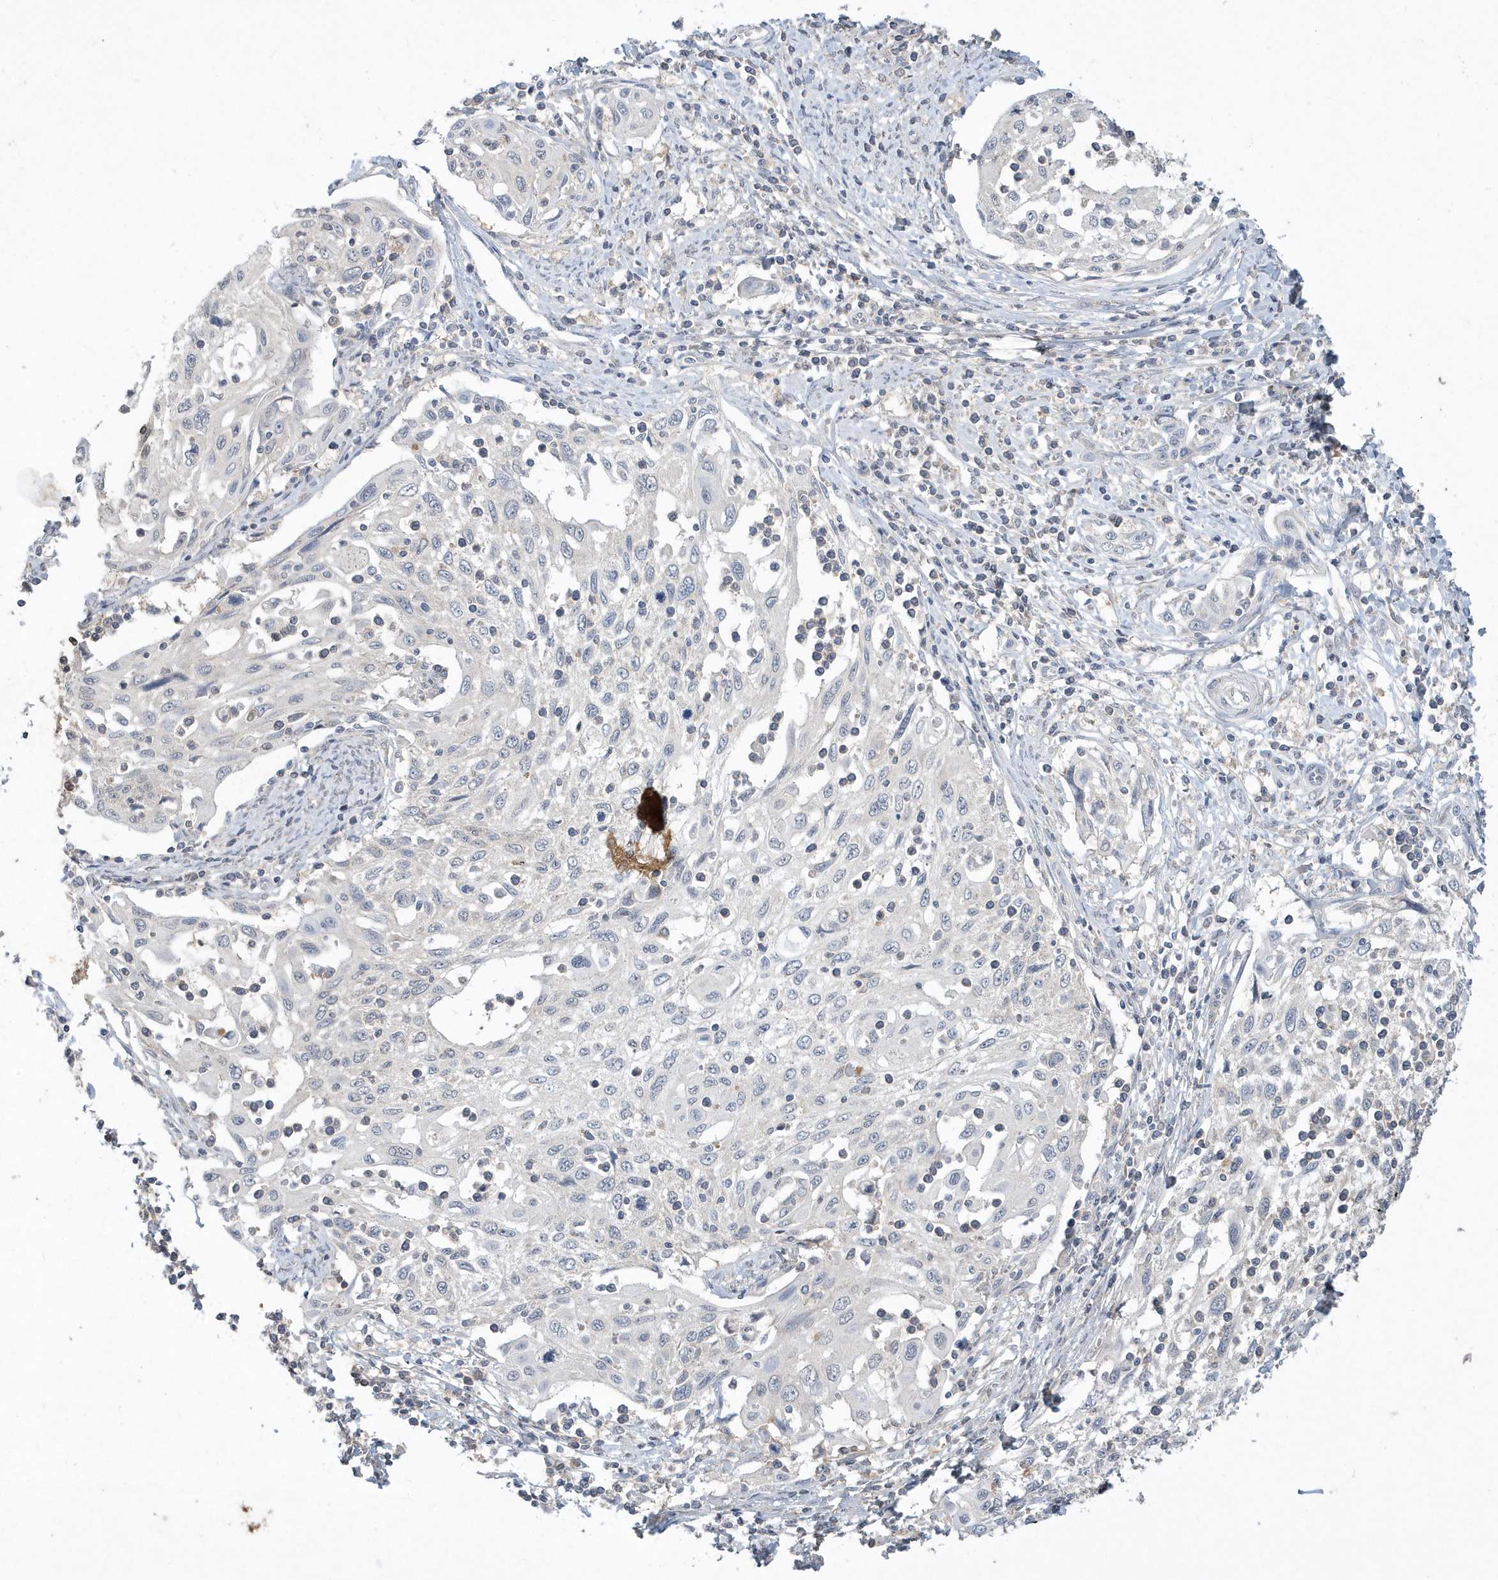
{"staining": {"intensity": "negative", "quantity": "none", "location": "none"}, "tissue": "cervical cancer", "cell_type": "Tumor cells", "image_type": "cancer", "snomed": [{"axis": "morphology", "description": "Squamous cell carcinoma, NOS"}, {"axis": "topography", "description": "Cervix"}], "caption": "Immunohistochemistry (IHC) image of neoplastic tissue: squamous cell carcinoma (cervical) stained with DAB (3,3'-diaminobenzidine) exhibits no significant protein staining in tumor cells. (DAB immunohistochemistry (IHC) with hematoxylin counter stain).", "gene": "AKR7A2", "patient": {"sex": "female", "age": 70}}